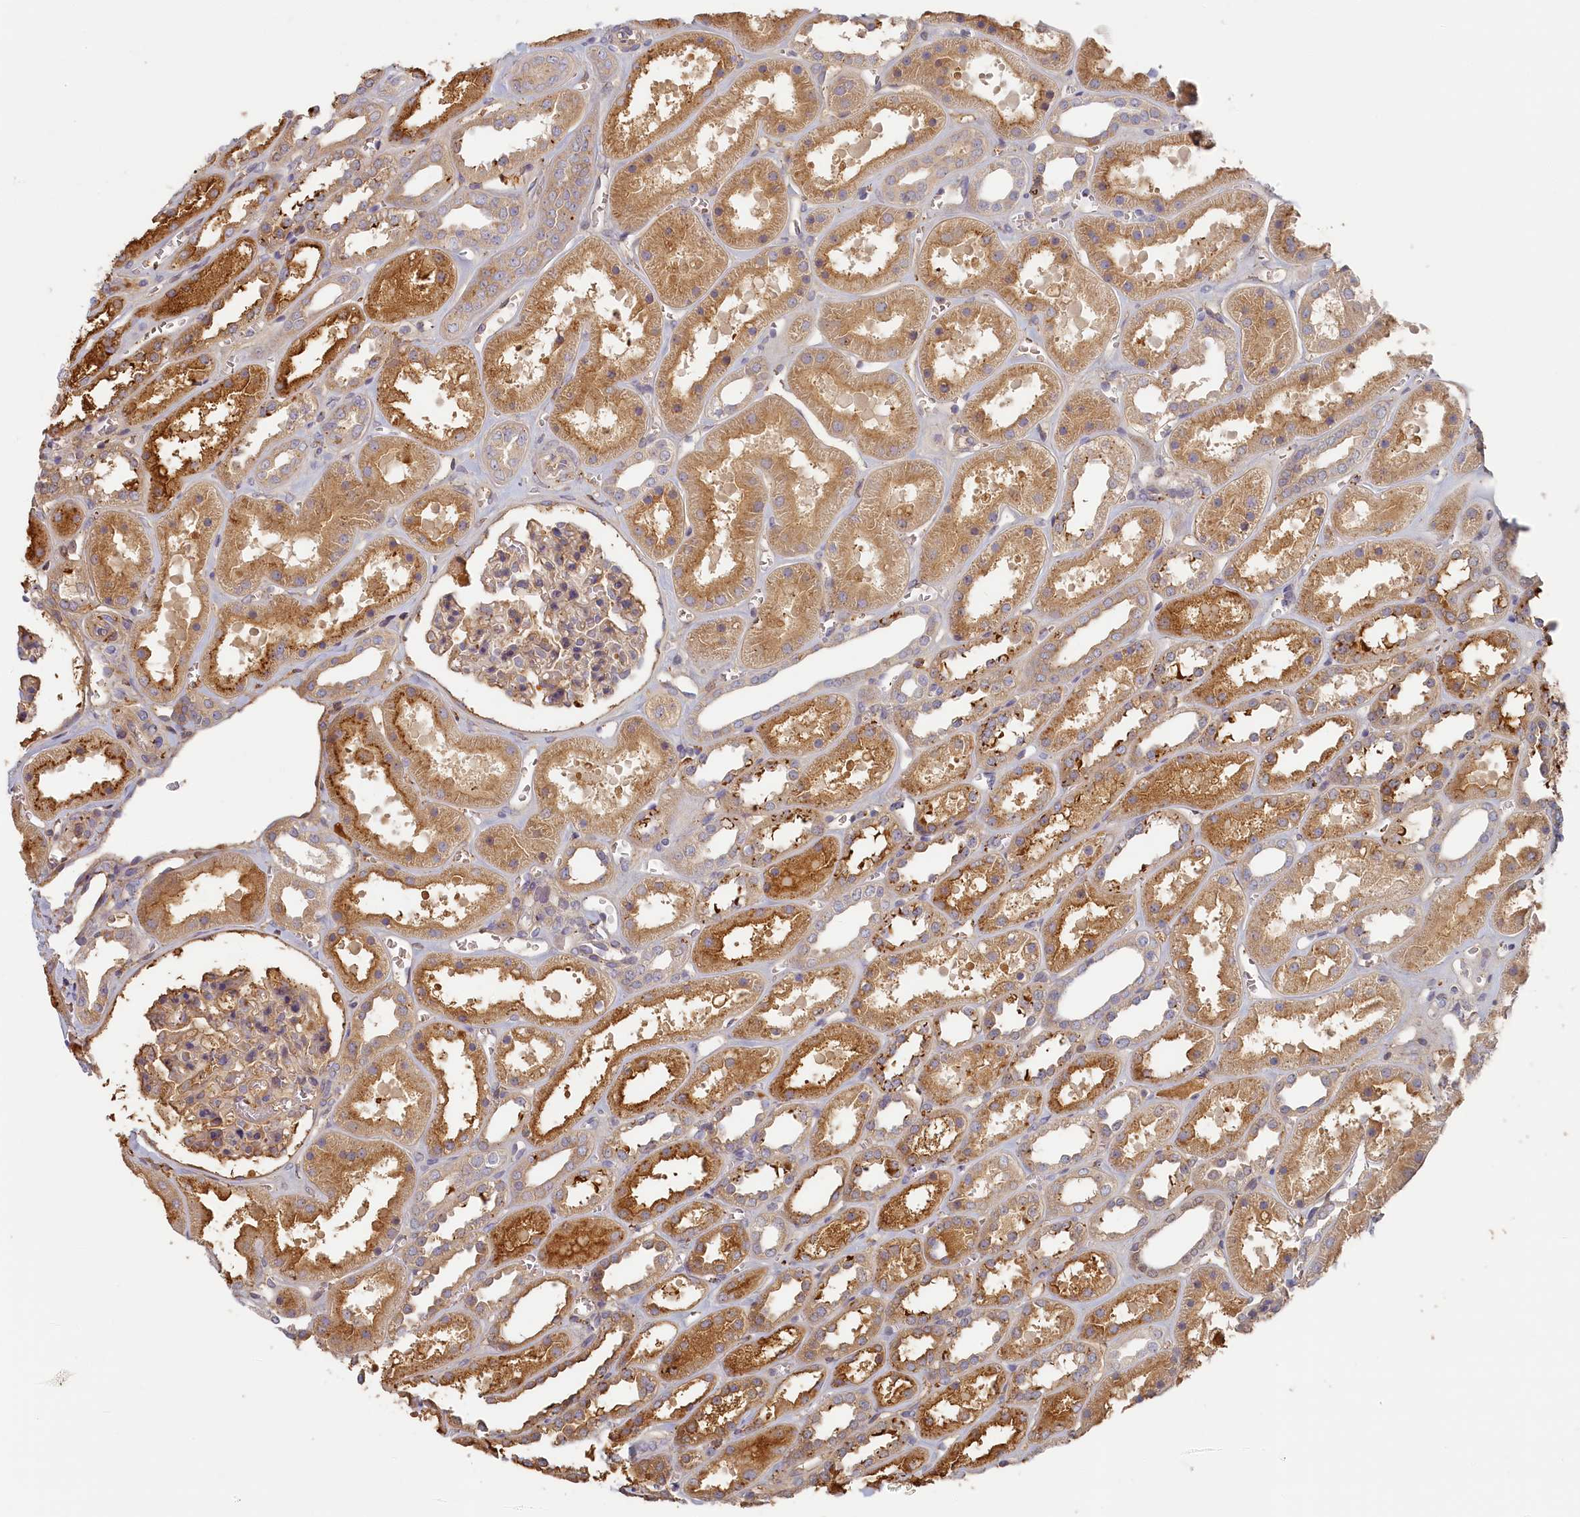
{"staining": {"intensity": "weak", "quantity": "25%-75%", "location": "cytoplasmic/membranous"}, "tissue": "kidney", "cell_type": "Cells in glomeruli", "image_type": "normal", "snomed": [{"axis": "morphology", "description": "Normal tissue, NOS"}, {"axis": "topography", "description": "Kidney"}], "caption": "IHC micrograph of unremarkable human kidney stained for a protein (brown), which demonstrates low levels of weak cytoplasmic/membranous expression in approximately 25%-75% of cells in glomeruli.", "gene": "STX16", "patient": {"sex": "female", "age": 41}}